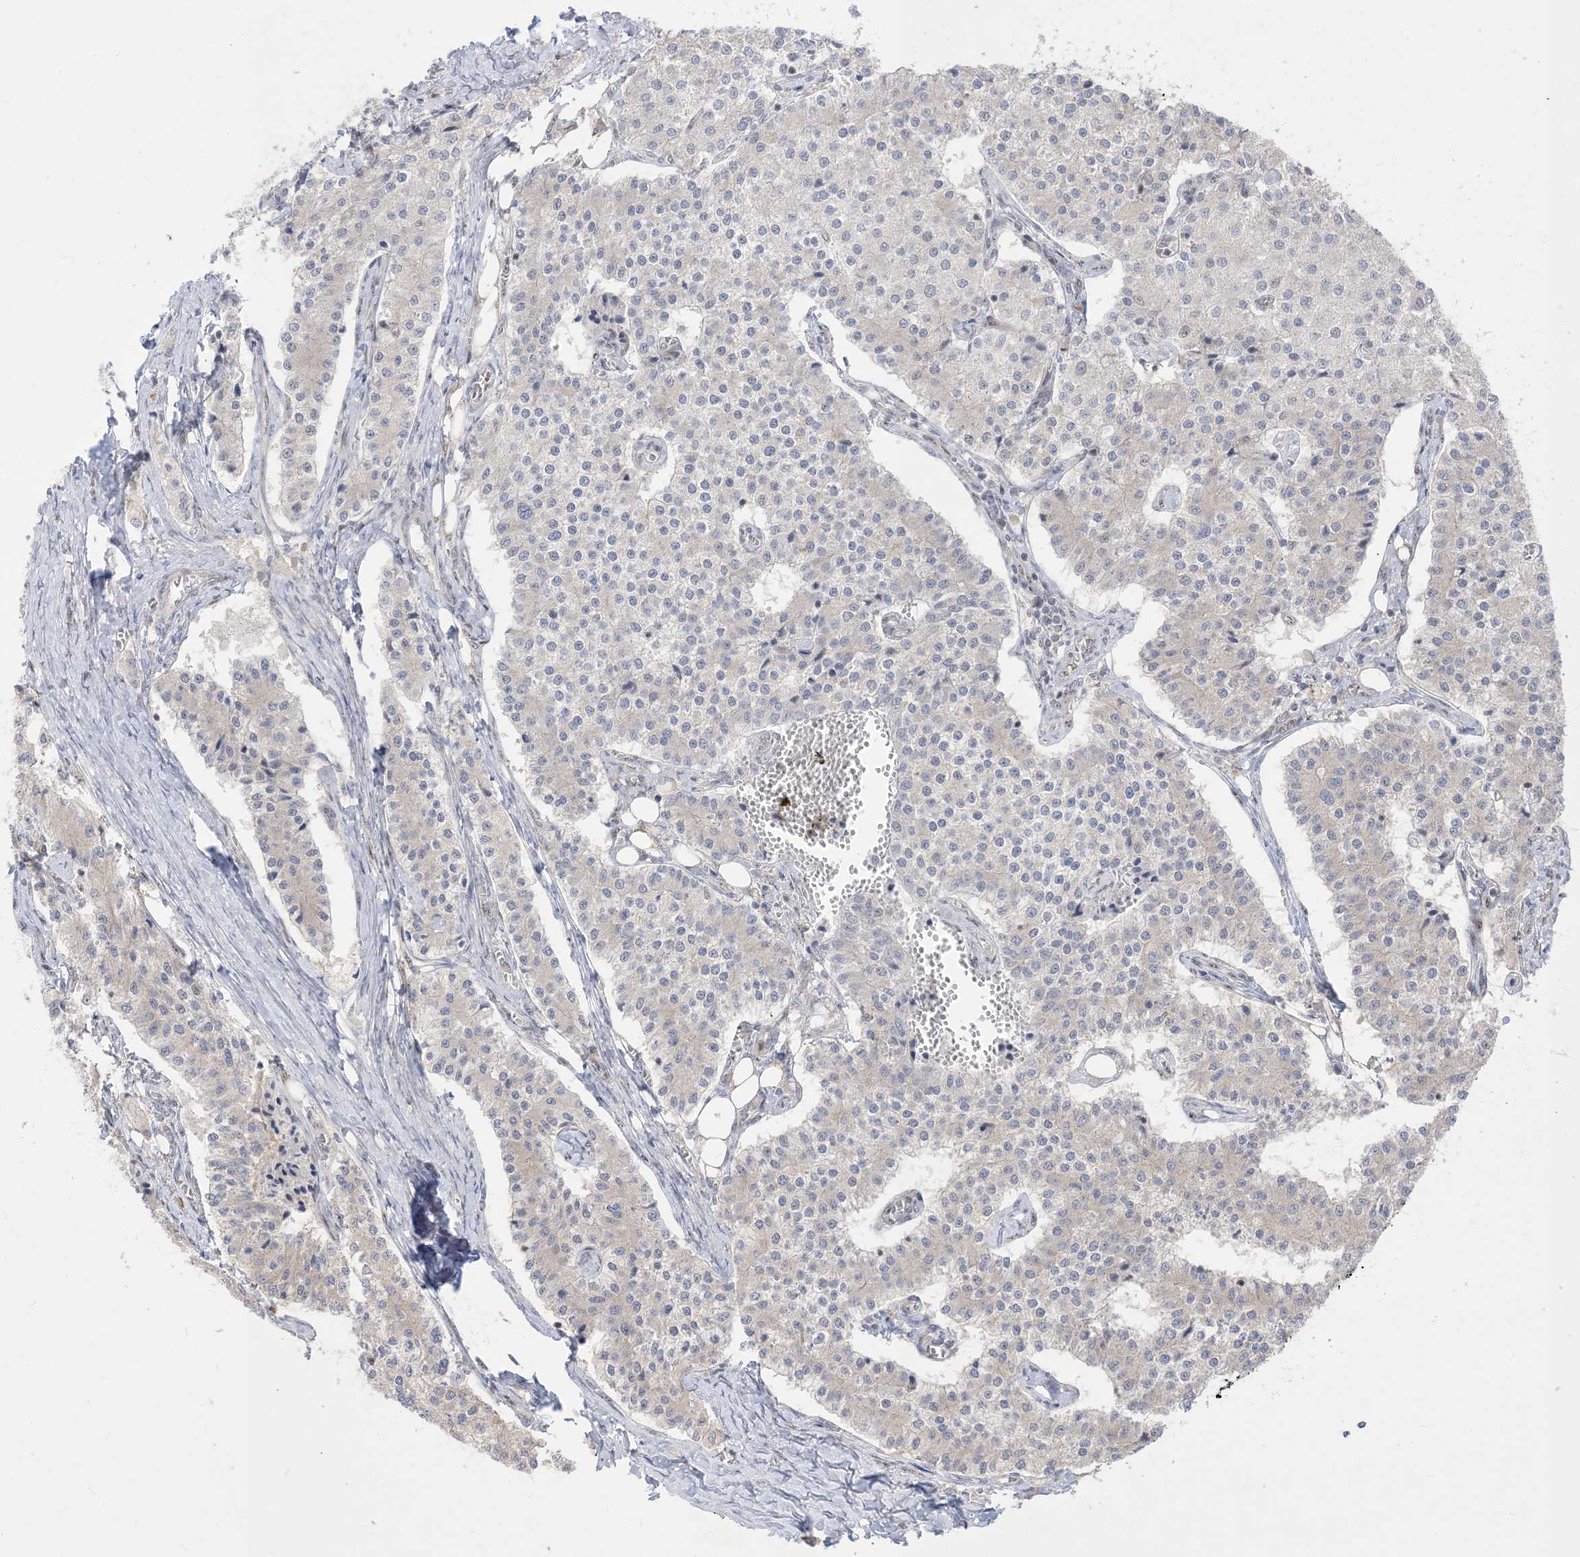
{"staining": {"intensity": "negative", "quantity": "none", "location": "none"}, "tissue": "carcinoid", "cell_type": "Tumor cells", "image_type": "cancer", "snomed": [{"axis": "morphology", "description": "Carcinoid, malignant, NOS"}, {"axis": "topography", "description": "Colon"}], "caption": "The IHC histopathology image has no significant staining in tumor cells of carcinoid tissue.", "gene": "BHLHE40", "patient": {"sex": "female", "age": 52}}